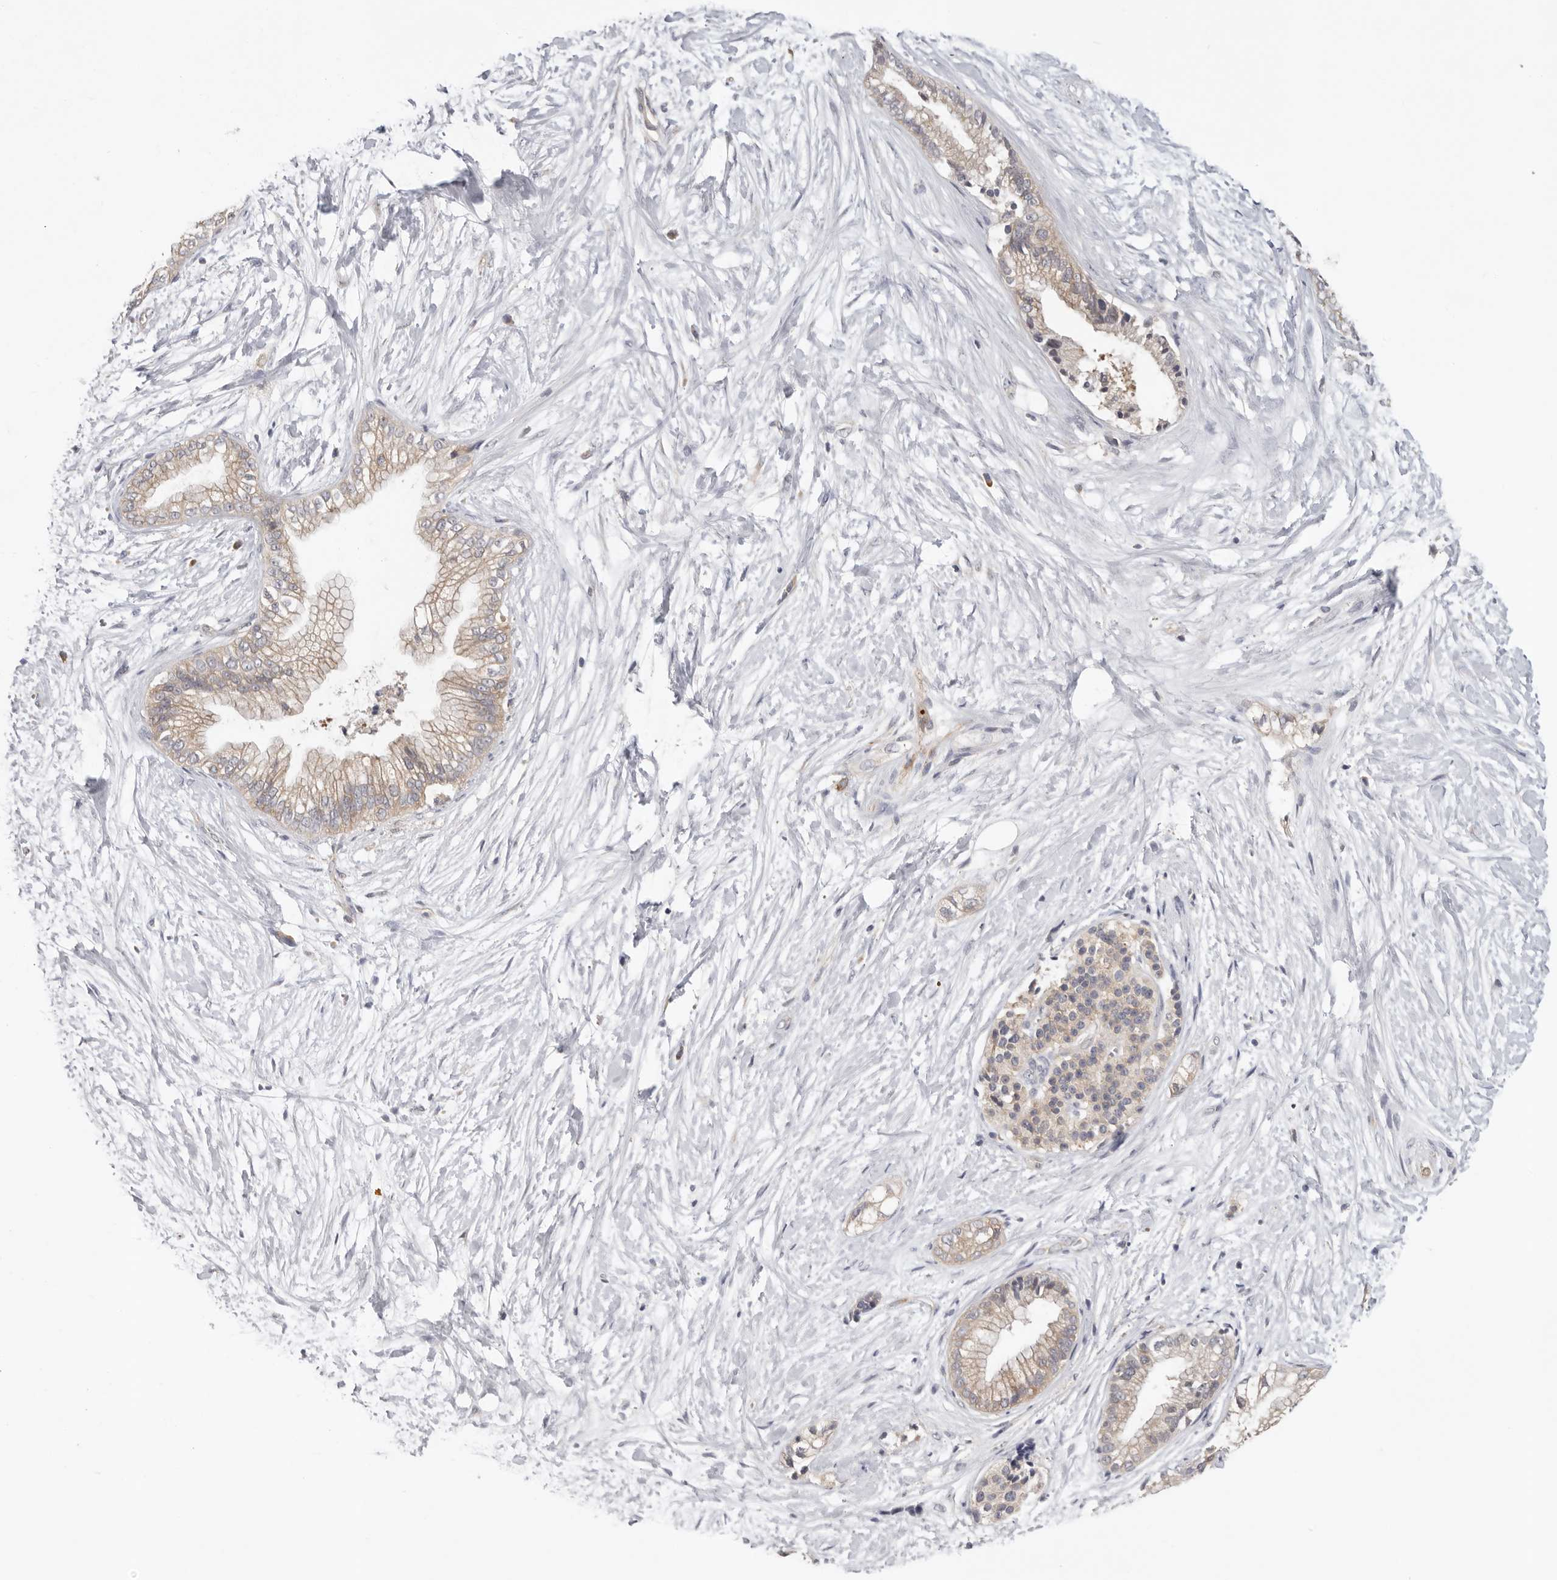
{"staining": {"intensity": "weak", "quantity": "25%-75%", "location": "cytoplasmic/membranous"}, "tissue": "pancreatic cancer", "cell_type": "Tumor cells", "image_type": "cancer", "snomed": [{"axis": "morphology", "description": "Adenocarcinoma, NOS"}, {"axis": "topography", "description": "Pancreas"}], "caption": "Brown immunohistochemical staining in pancreatic cancer (adenocarcinoma) demonstrates weak cytoplasmic/membranous staining in approximately 25%-75% of tumor cells. The protein of interest is stained brown, and the nuclei are stained in blue (DAB (3,3'-diaminobenzidine) IHC with brightfield microscopy, high magnification).", "gene": "PPP1R42", "patient": {"sex": "male", "age": 68}}